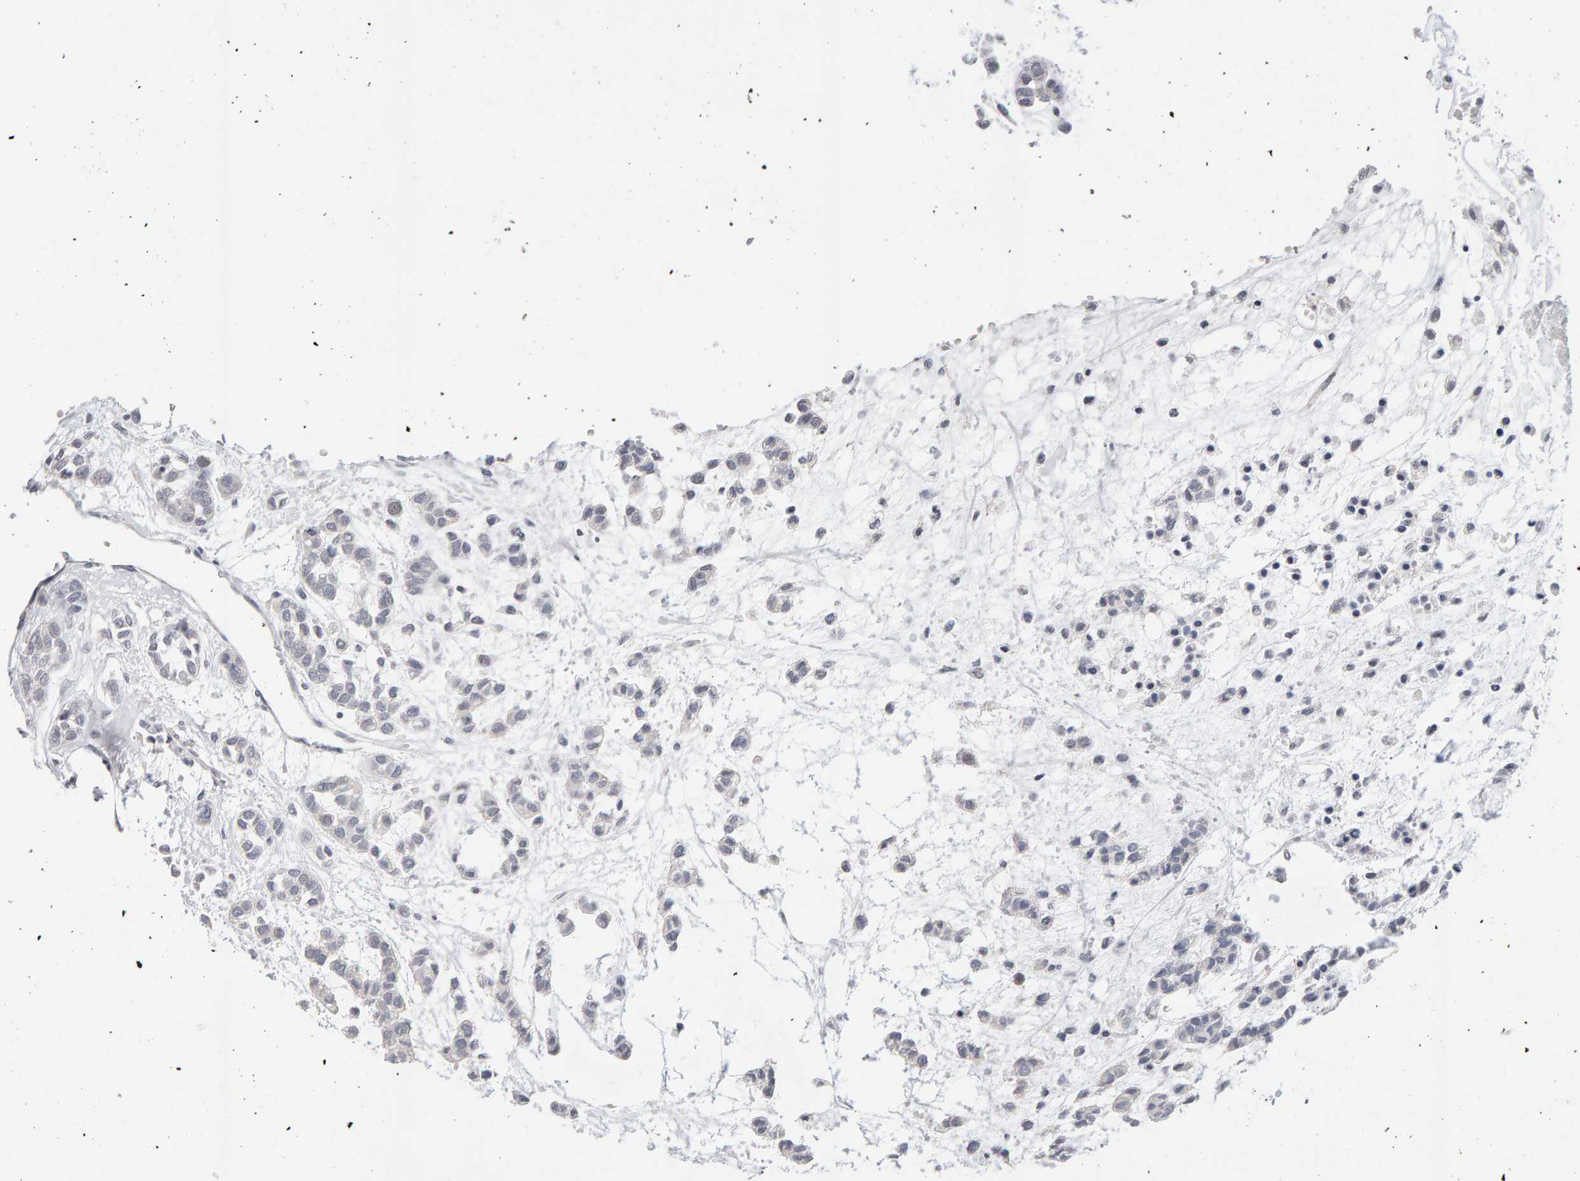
{"staining": {"intensity": "negative", "quantity": "none", "location": "none"}, "tissue": "head and neck cancer", "cell_type": "Tumor cells", "image_type": "cancer", "snomed": [{"axis": "morphology", "description": "Adenocarcinoma, NOS"}, {"axis": "morphology", "description": "Adenoma, NOS"}, {"axis": "topography", "description": "Head-Neck"}], "caption": "Tumor cells are negative for brown protein staining in head and neck cancer (adenocarcinoma).", "gene": "HNF4A", "patient": {"sex": "female", "age": 55}}